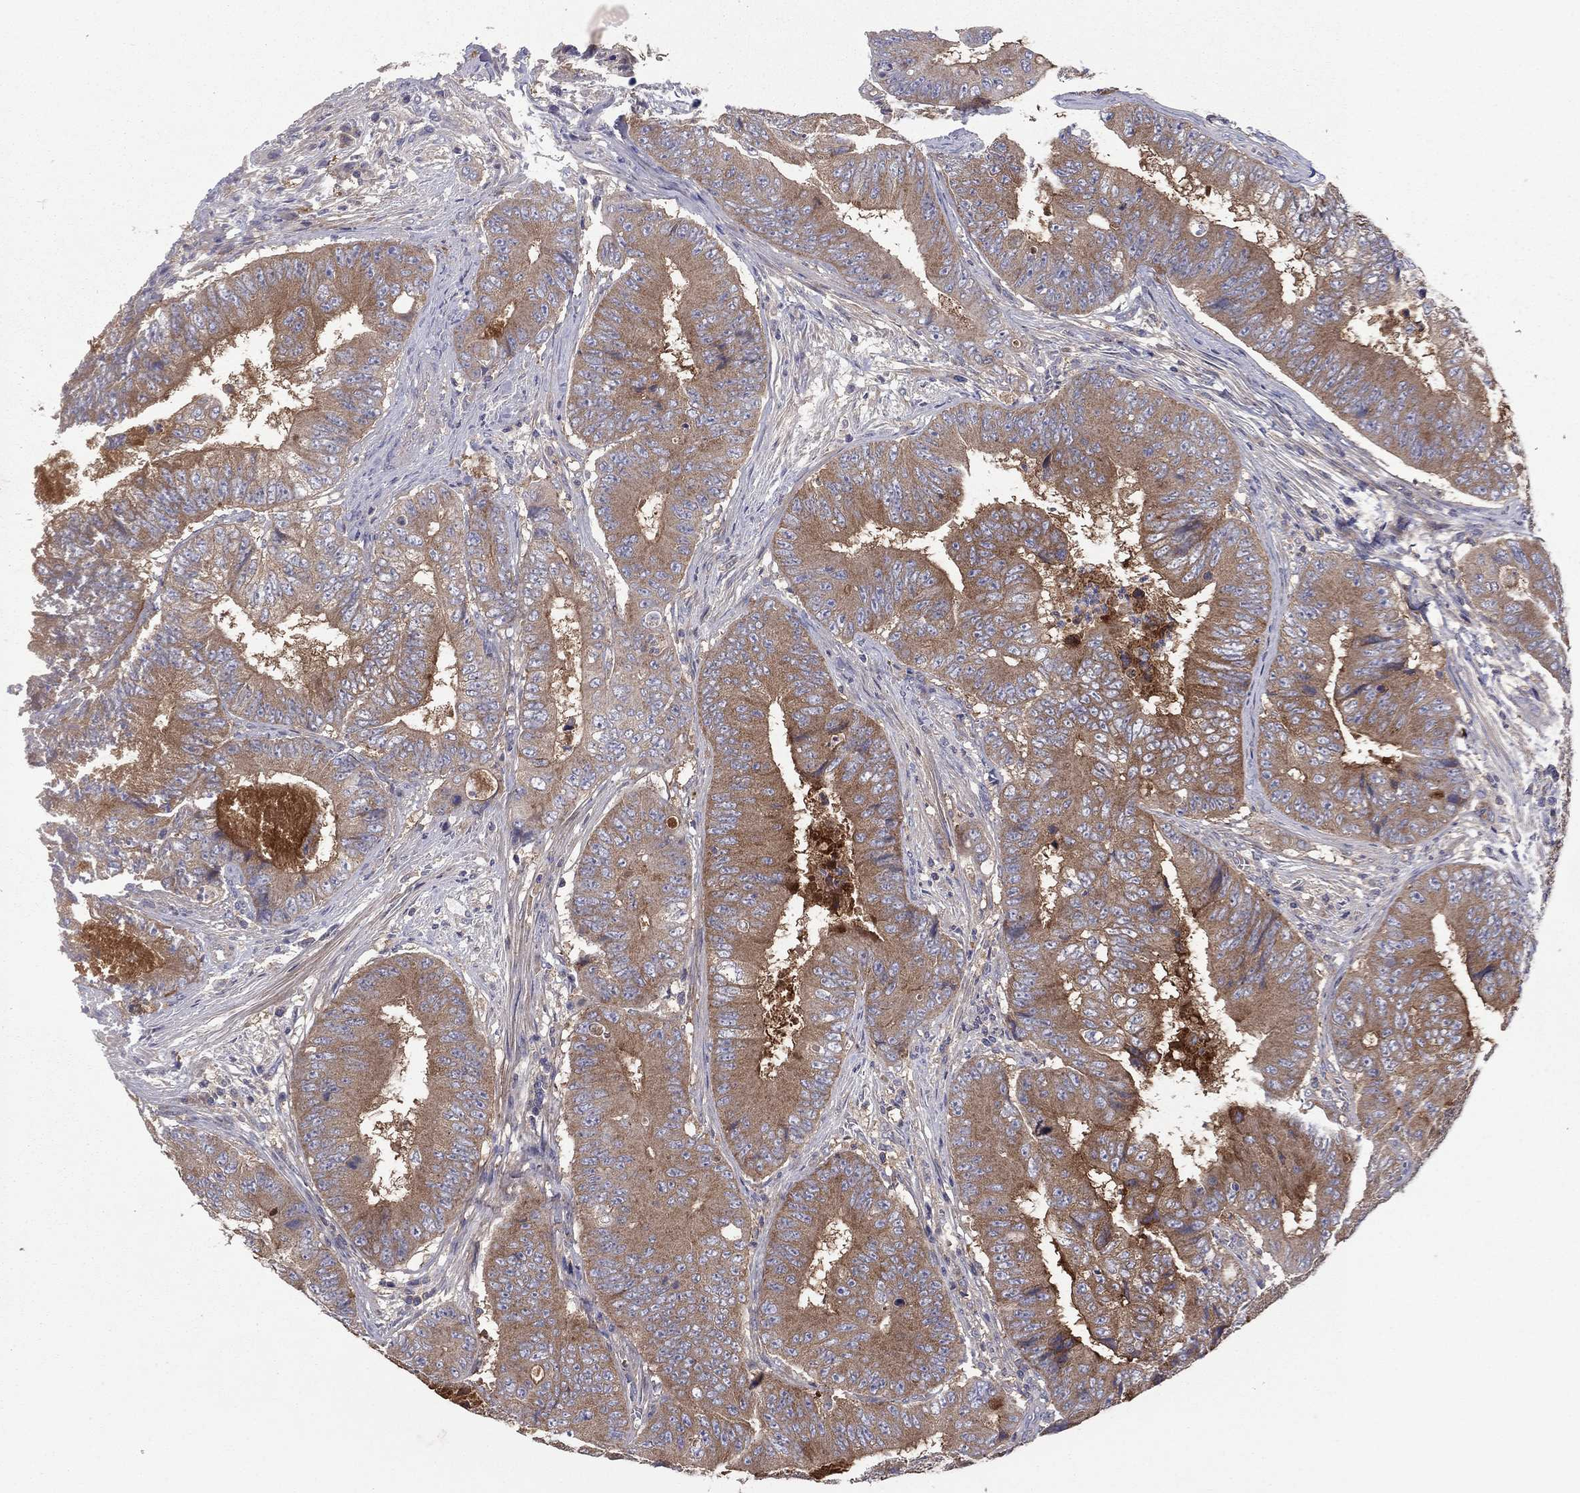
{"staining": {"intensity": "moderate", "quantity": ">75%", "location": "cytoplasmic/membranous"}, "tissue": "colorectal cancer", "cell_type": "Tumor cells", "image_type": "cancer", "snomed": [{"axis": "morphology", "description": "Adenocarcinoma, NOS"}, {"axis": "topography", "description": "Colon"}], "caption": "Tumor cells exhibit medium levels of moderate cytoplasmic/membranous staining in about >75% of cells in human colorectal cancer.", "gene": "RNF123", "patient": {"sex": "female", "age": 48}}